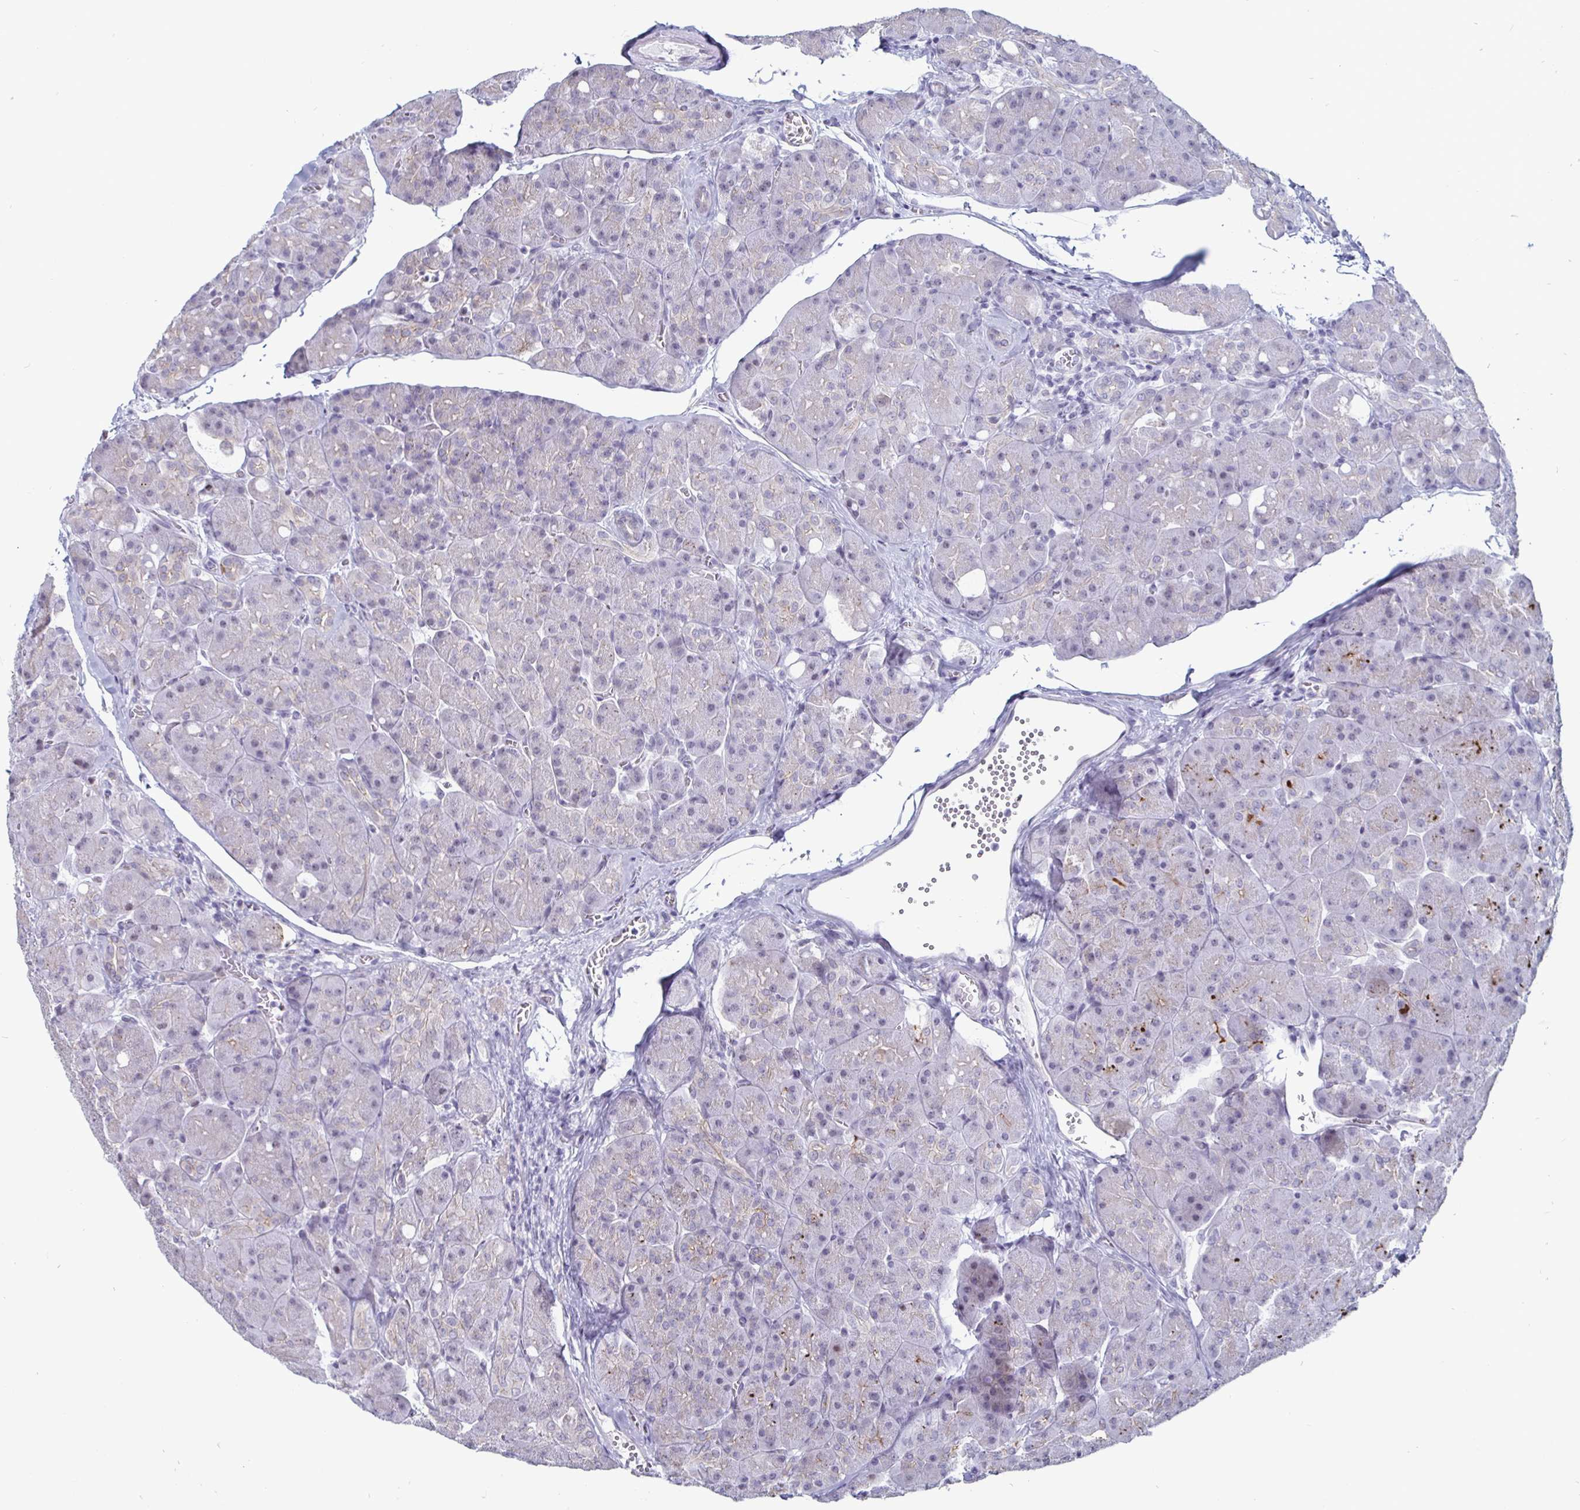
{"staining": {"intensity": "weak", "quantity": "<25%", "location": "cytoplasmic/membranous"}, "tissue": "pancreas", "cell_type": "Exocrine glandular cells", "image_type": "normal", "snomed": [{"axis": "morphology", "description": "Normal tissue, NOS"}, {"axis": "topography", "description": "Pancreas"}], "caption": "A photomicrograph of human pancreas is negative for staining in exocrine glandular cells. (DAB immunohistochemistry with hematoxylin counter stain).", "gene": "OOSP2", "patient": {"sex": "male", "age": 55}}